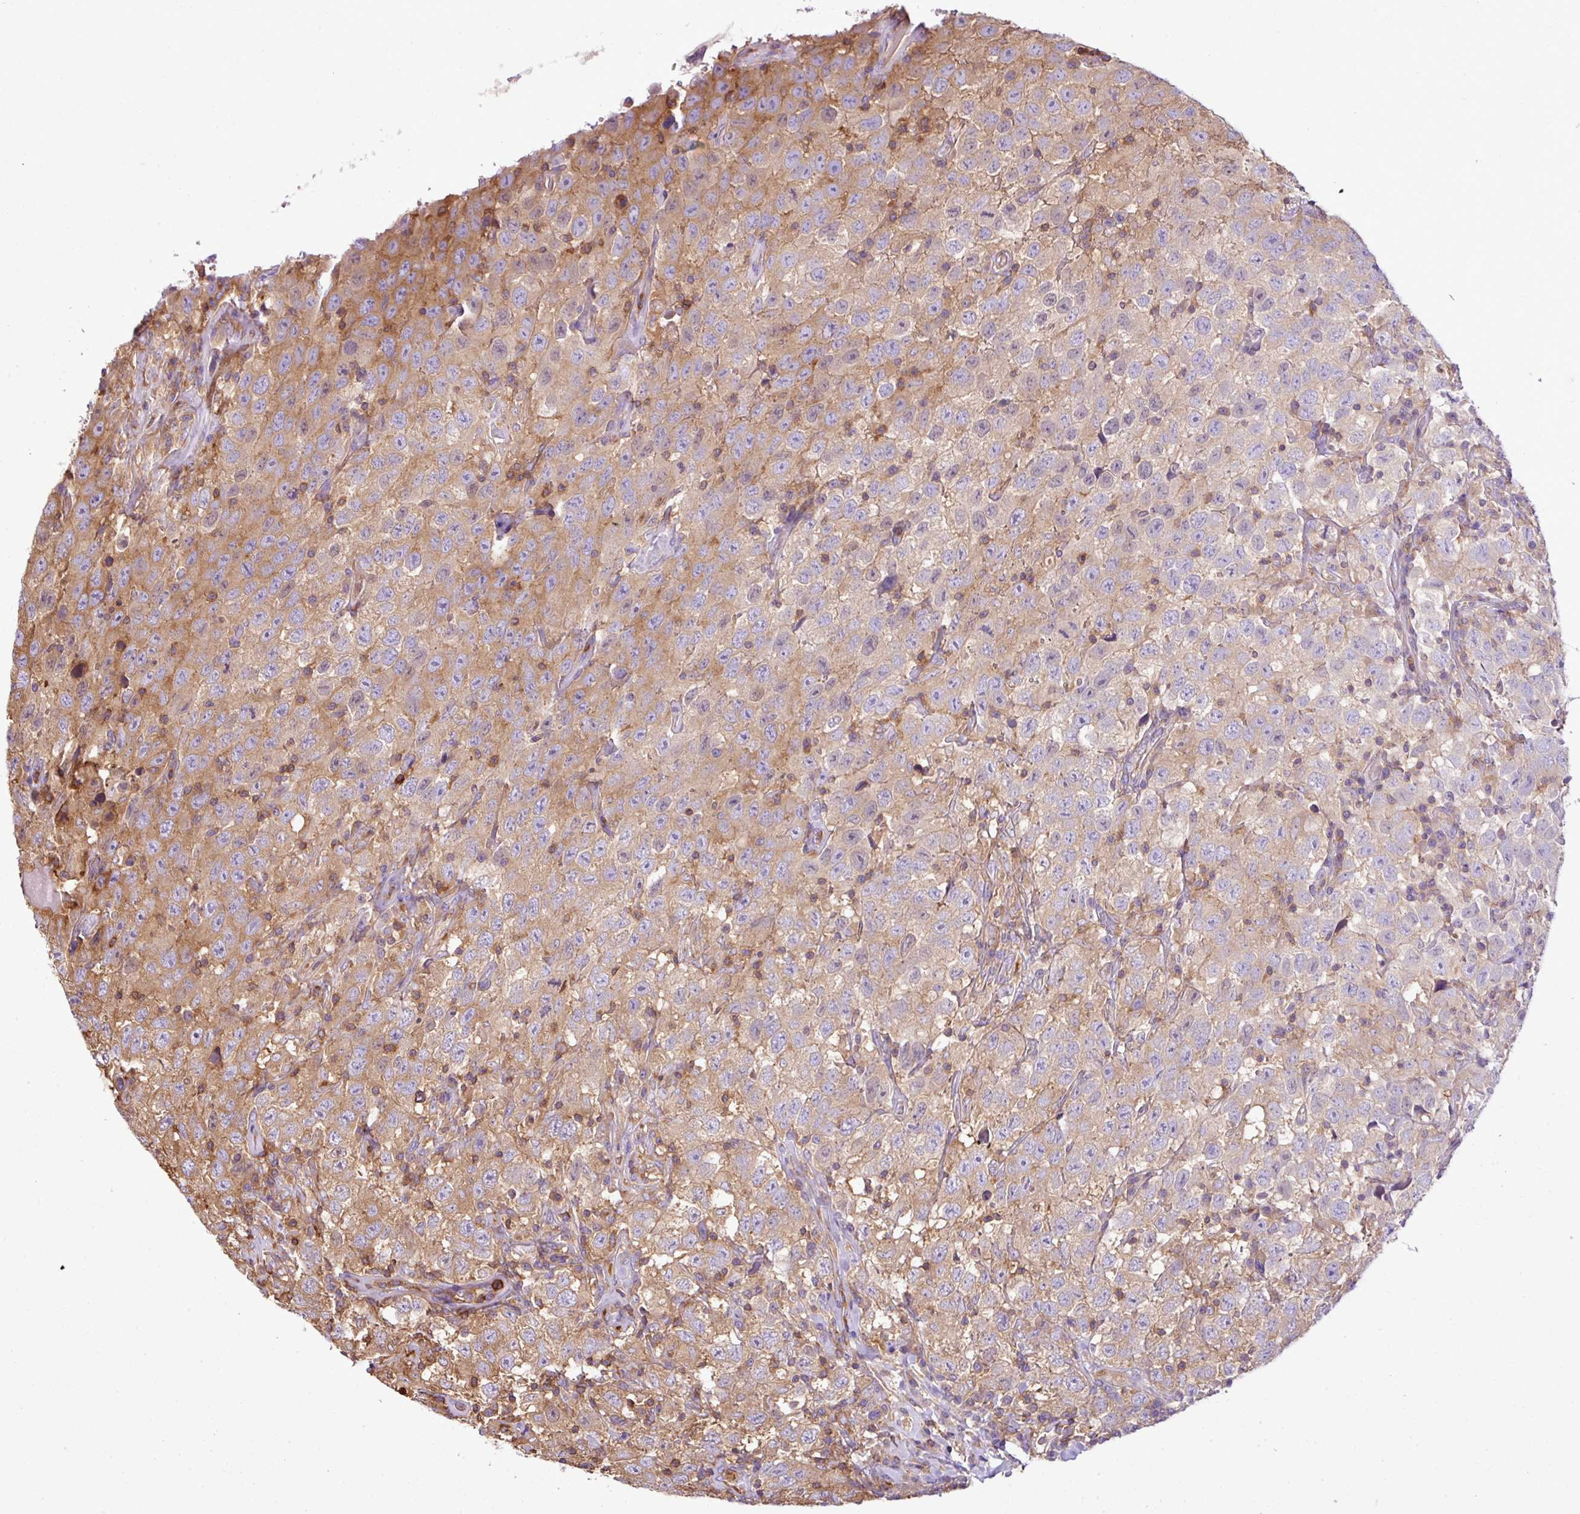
{"staining": {"intensity": "moderate", "quantity": "<25%", "location": "cytoplasmic/membranous"}, "tissue": "testis cancer", "cell_type": "Tumor cells", "image_type": "cancer", "snomed": [{"axis": "morphology", "description": "Seminoma, NOS"}, {"axis": "topography", "description": "Testis"}], "caption": "A brown stain shows moderate cytoplasmic/membranous expression of a protein in testis seminoma tumor cells.", "gene": "PGAP6", "patient": {"sex": "male", "age": 41}}